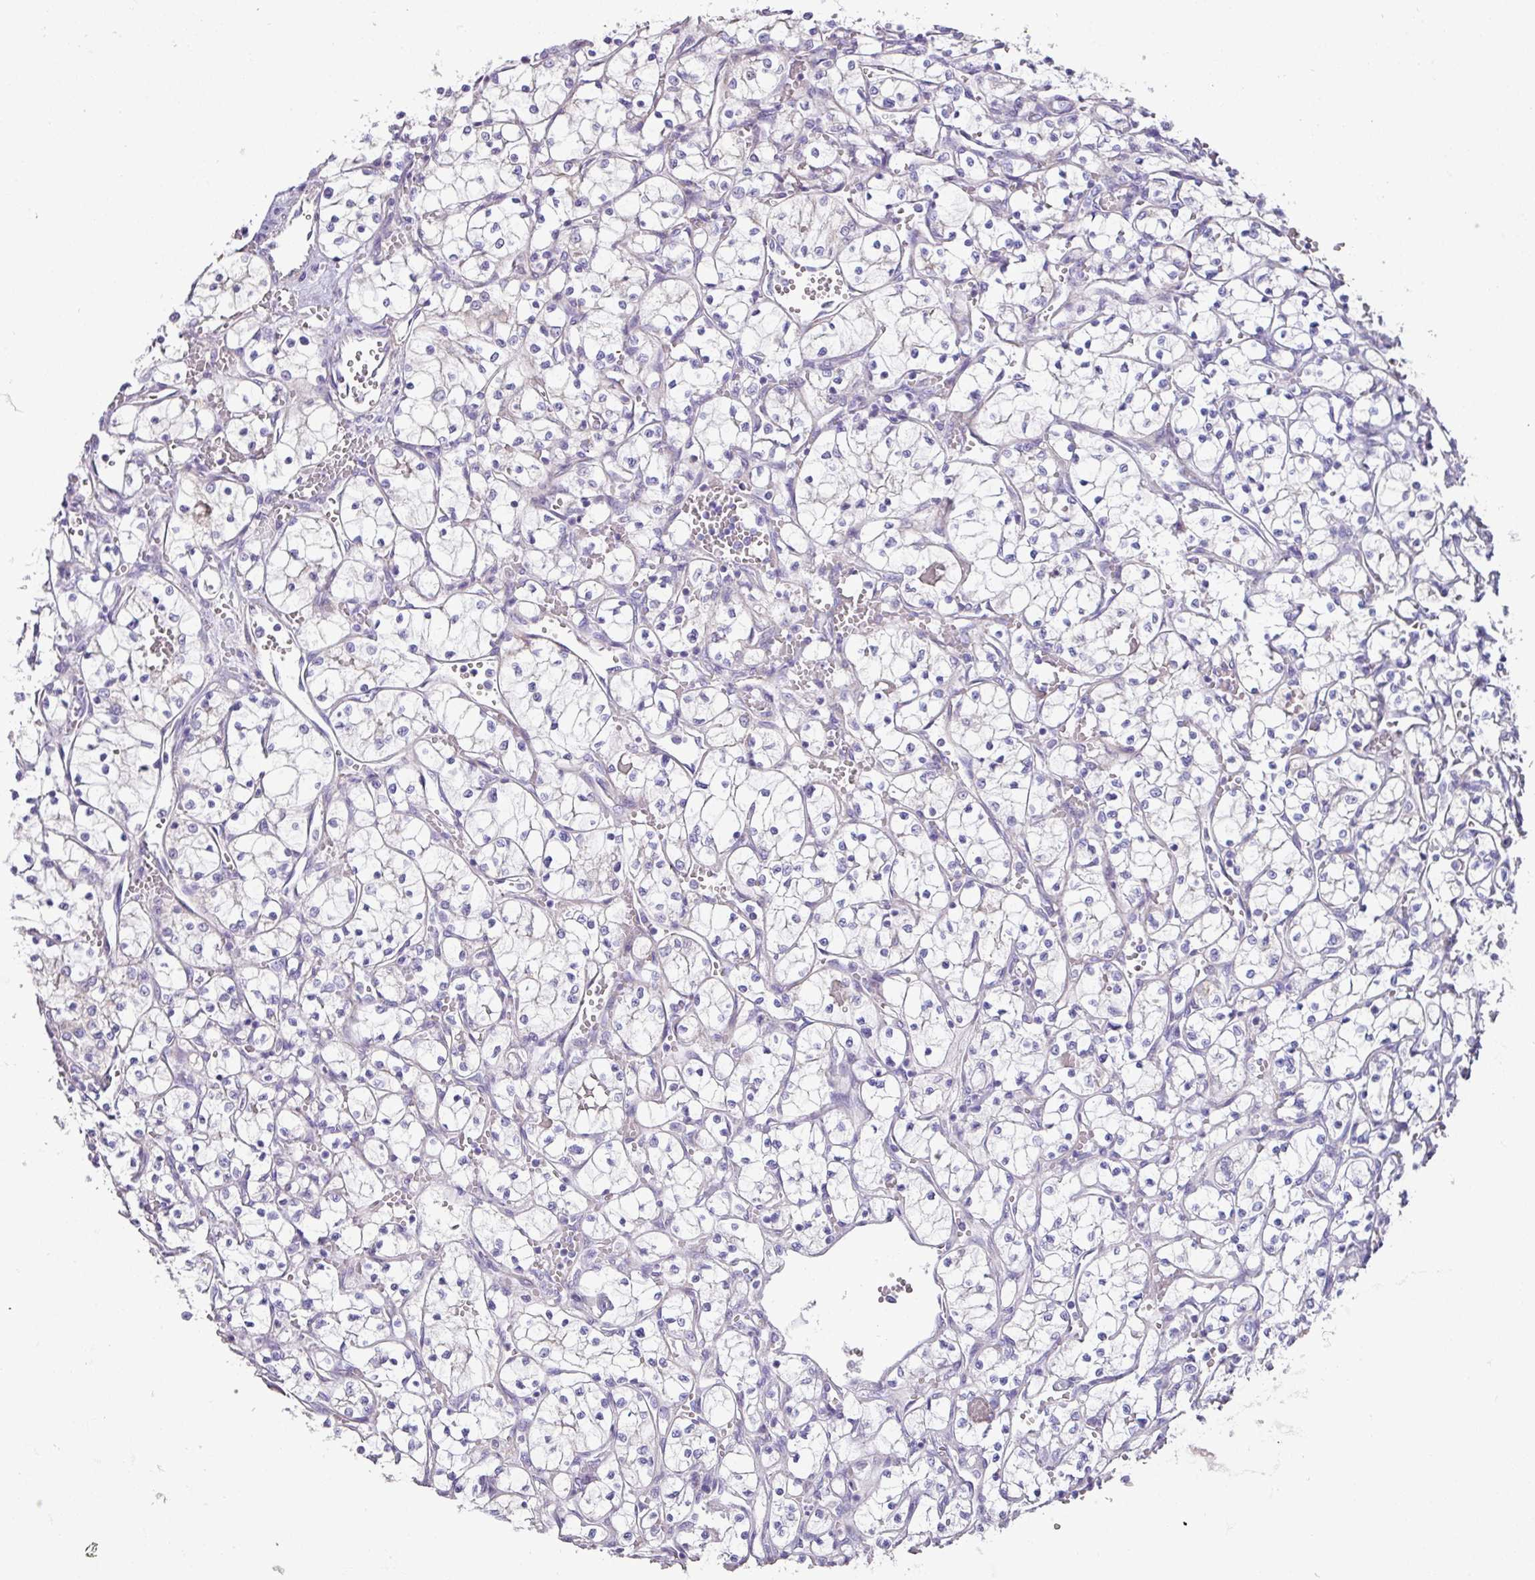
{"staining": {"intensity": "negative", "quantity": "none", "location": "none"}, "tissue": "renal cancer", "cell_type": "Tumor cells", "image_type": "cancer", "snomed": [{"axis": "morphology", "description": "Adenocarcinoma, NOS"}, {"axis": "topography", "description": "Kidney"}], "caption": "High magnification brightfield microscopy of renal cancer (adenocarcinoma) stained with DAB (brown) and counterstained with hematoxylin (blue): tumor cells show no significant expression.", "gene": "MRRF", "patient": {"sex": "female", "age": 69}}